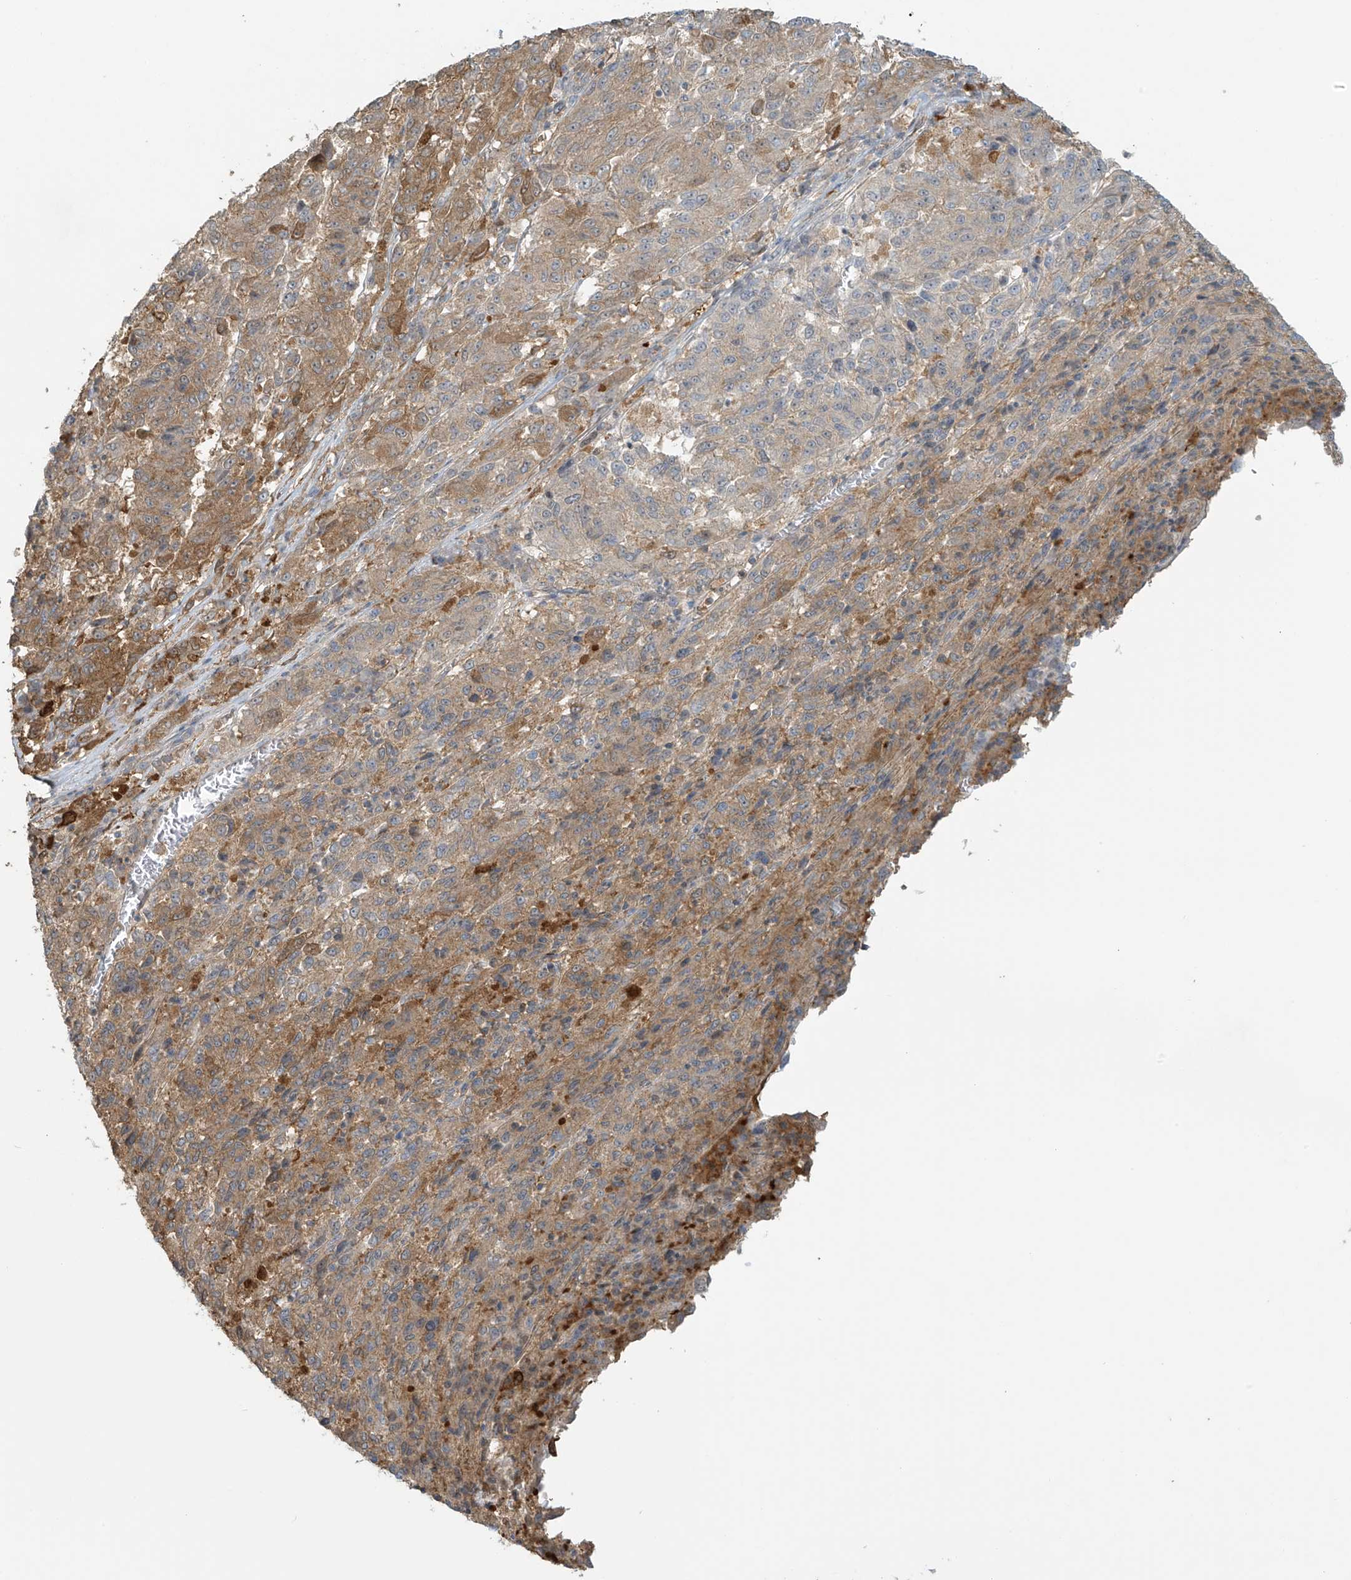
{"staining": {"intensity": "moderate", "quantity": "25%-75%", "location": "cytoplasmic/membranous"}, "tissue": "melanoma", "cell_type": "Tumor cells", "image_type": "cancer", "snomed": [{"axis": "morphology", "description": "Malignant melanoma, Metastatic site"}, {"axis": "topography", "description": "Lung"}], "caption": "Malignant melanoma (metastatic site) stained for a protein demonstrates moderate cytoplasmic/membranous positivity in tumor cells.", "gene": "TAGAP", "patient": {"sex": "male", "age": 64}}